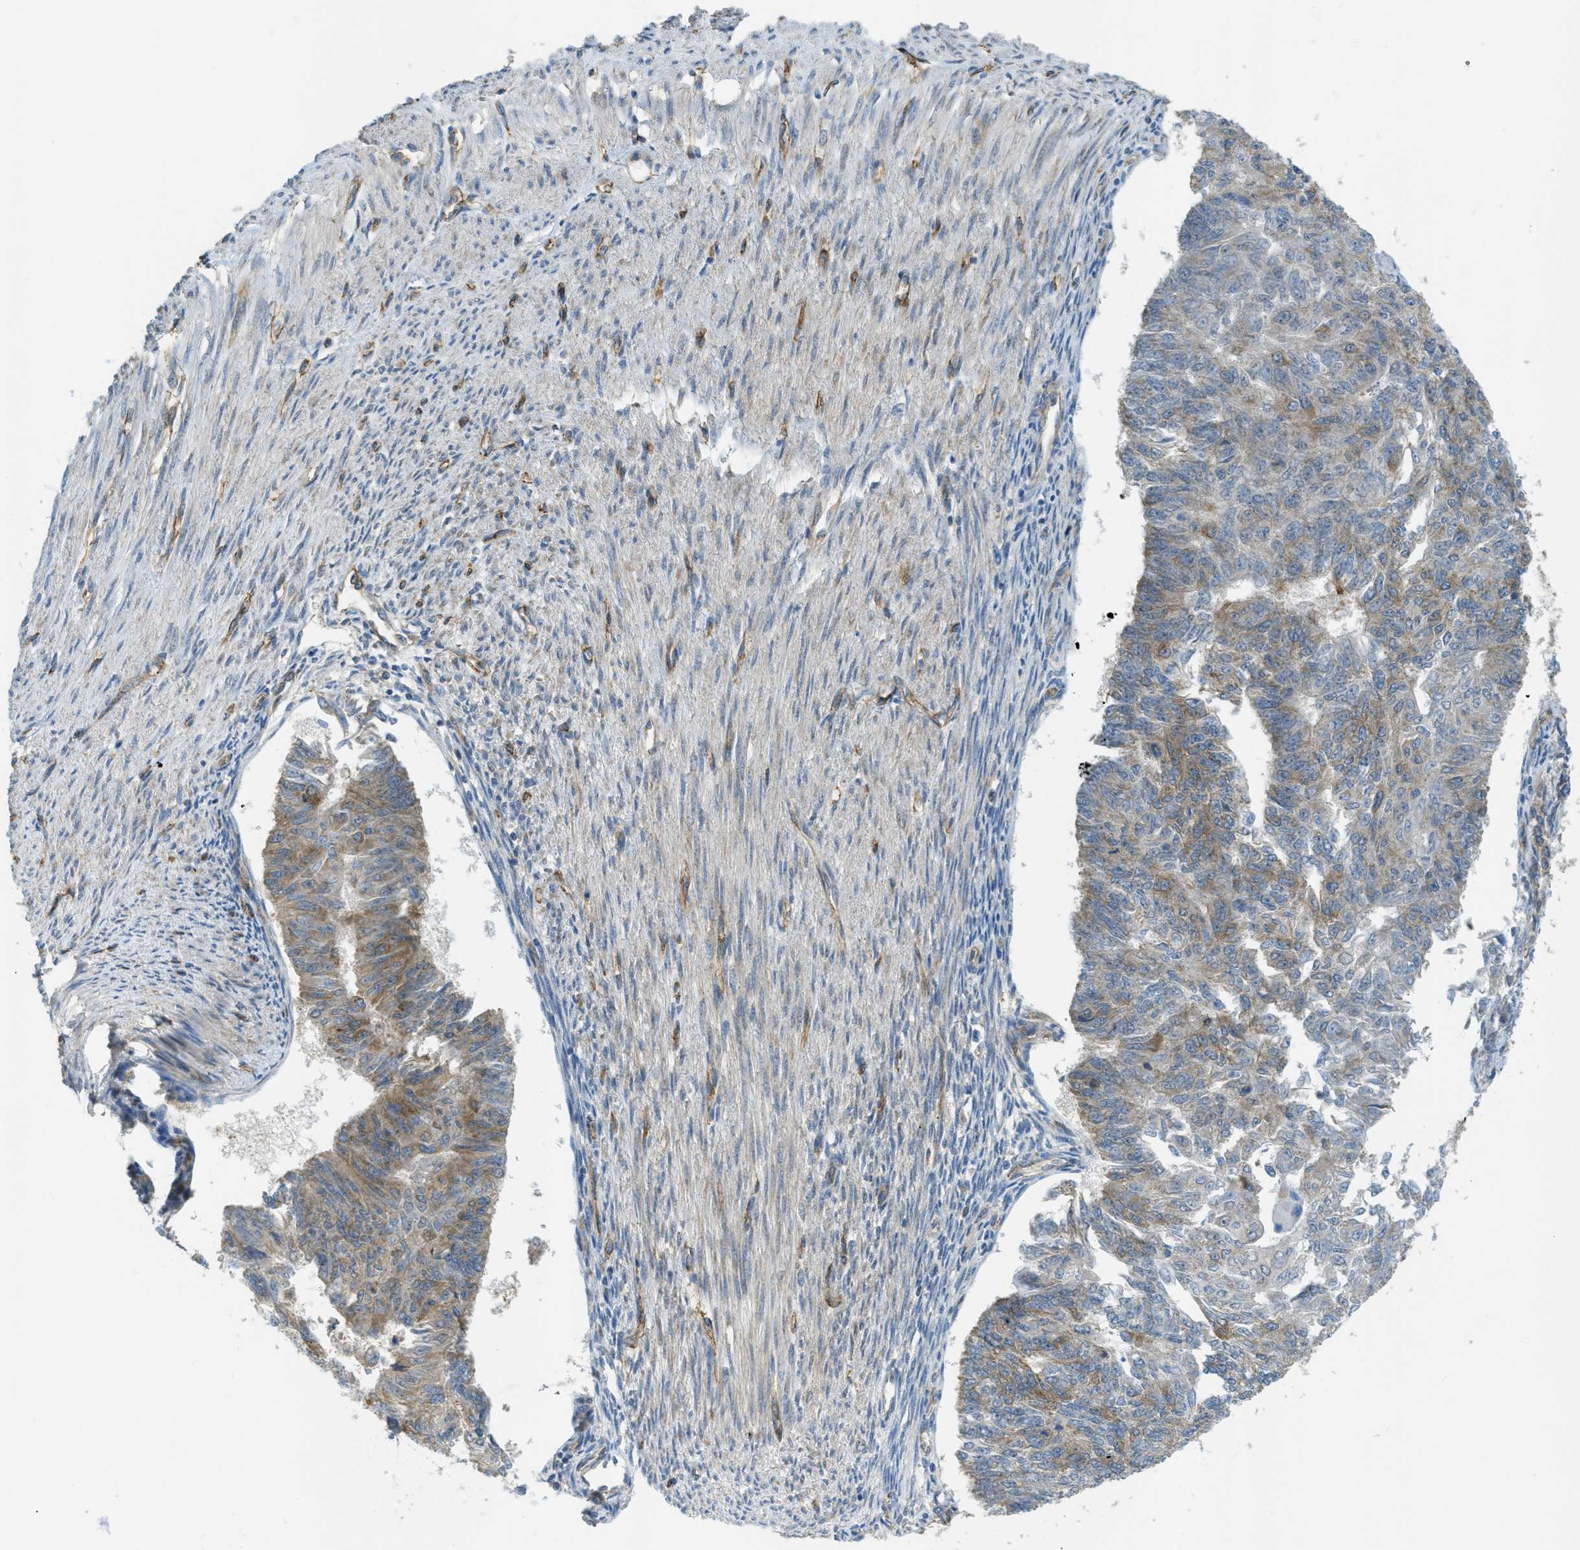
{"staining": {"intensity": "weak", "quantity": "25%-75%", "location": "cytoplasmic/membranous"}, "tissue": "endometrial cancer", "cell_type": "Tumor cells", "image_type": "cancer", "snomed": [{"axis": "morphology", "description": "Adenocarcinoma, NOS"}, {"axis": "topography", "description": "Endometrium"}], "caption": "Tumor cells display weak cytoplasmic/membranous staining in approximately 25%-75% of cells in endometrial cancer (adenocarcinoma). (IHC, brightfield microscopy, high magnification).", "gene": "JCAD", "patient": {"sex": "female", "age": 32}}